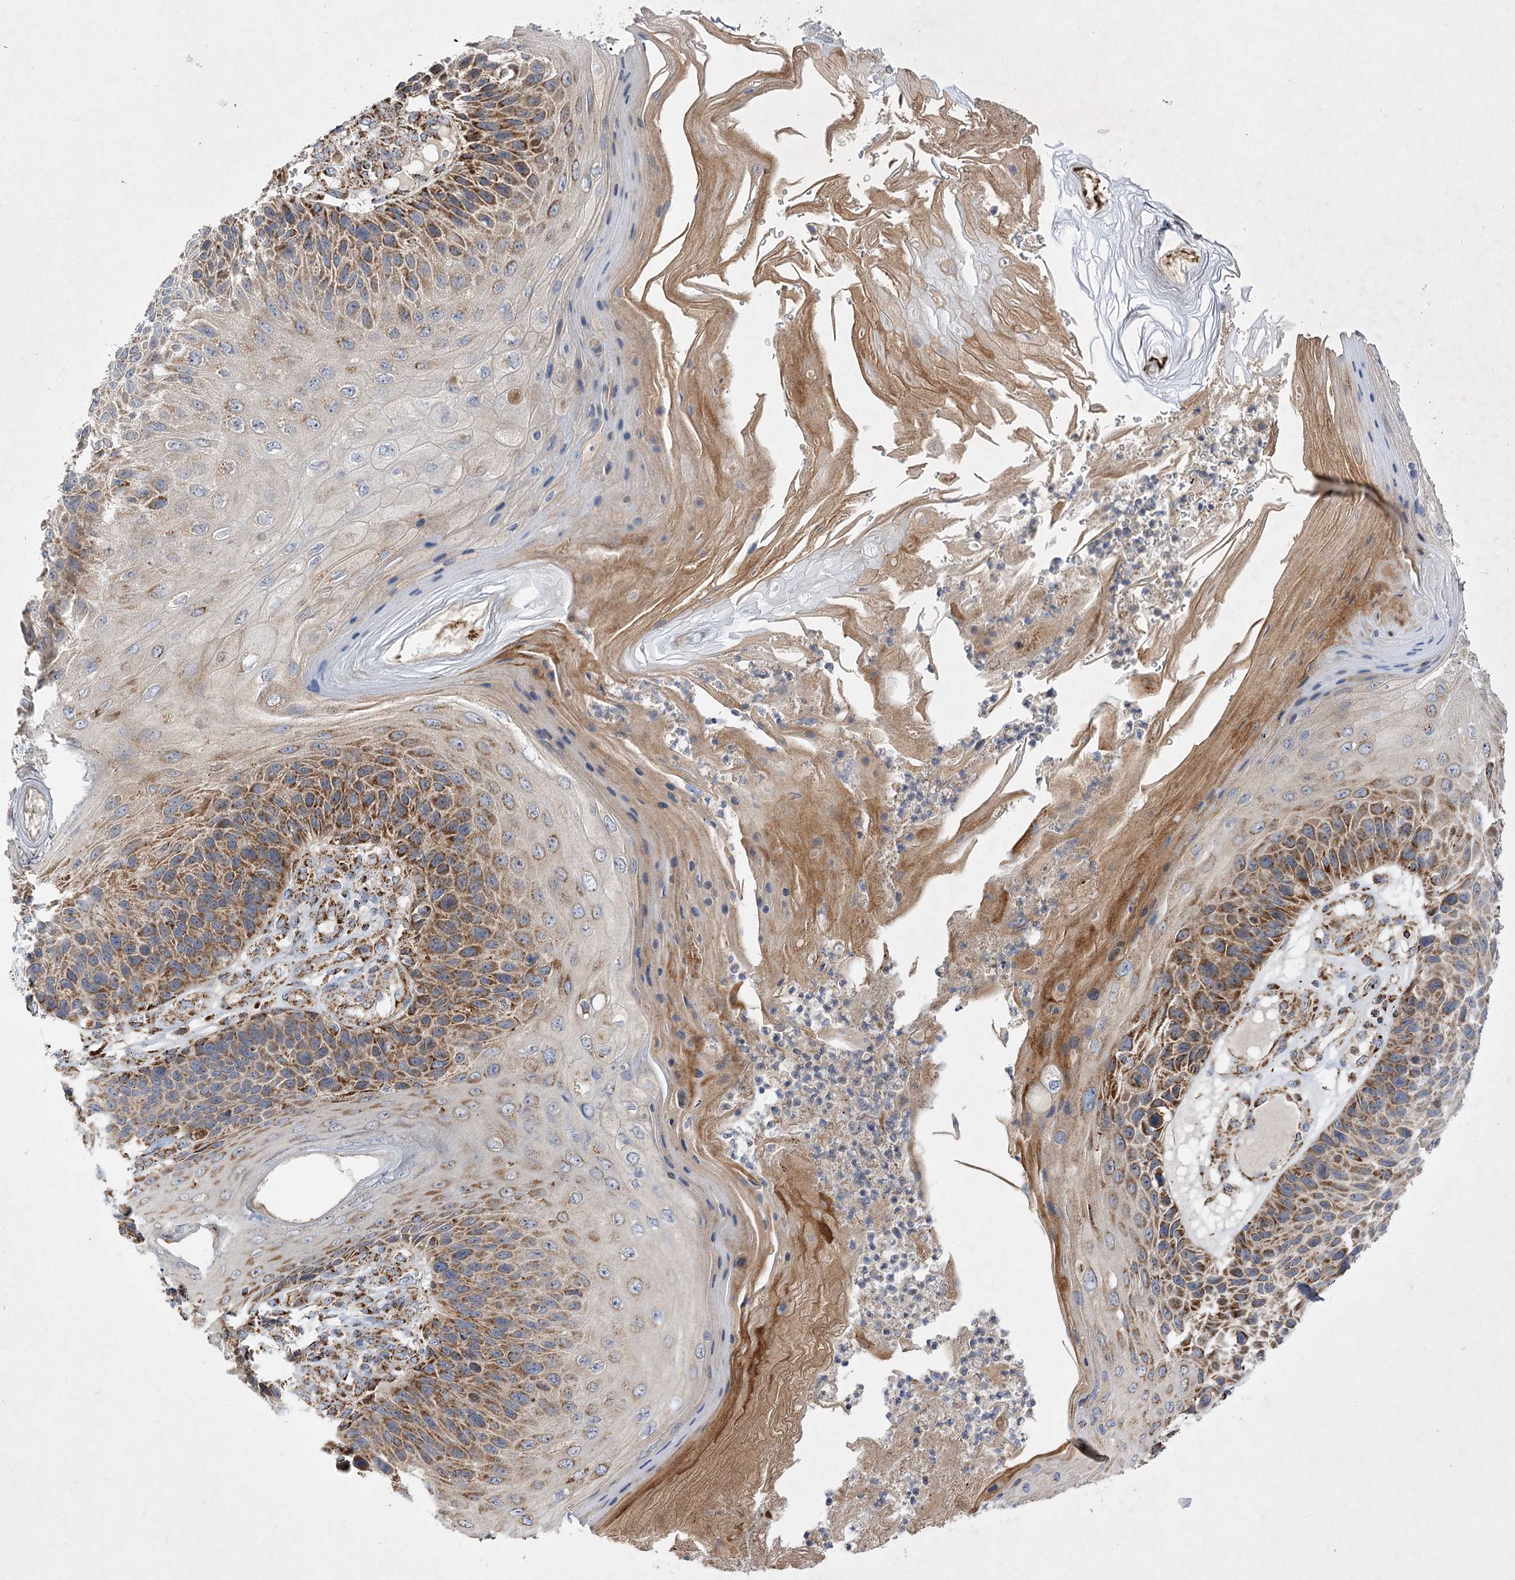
{"staining": {"intensity": "moderate", "quantity": ">75%", "location": "cytoplasmic/membranous"}, "tissue": "skin cancer", "cell_type": "Tumor cells", "image_type": "cancer", "snomed": [{"axis": "morphology", "description": "Squamous cell carcinoma, NOS"}, {"axis": "topography", "description": "Skin"}], "caption": "Tumor cells reveal moderate cytoplasmic/membranous expression in about >75% of cells in squamous cell carcinoma (skin). The staining was performed using DAB to visualize the protein expression in brown, while the nuclei were stained in blue with hematoxylin (Magnification: 20x).", "gene": "ASNSD1", "patient": {"sex": "female", "age": 88}}